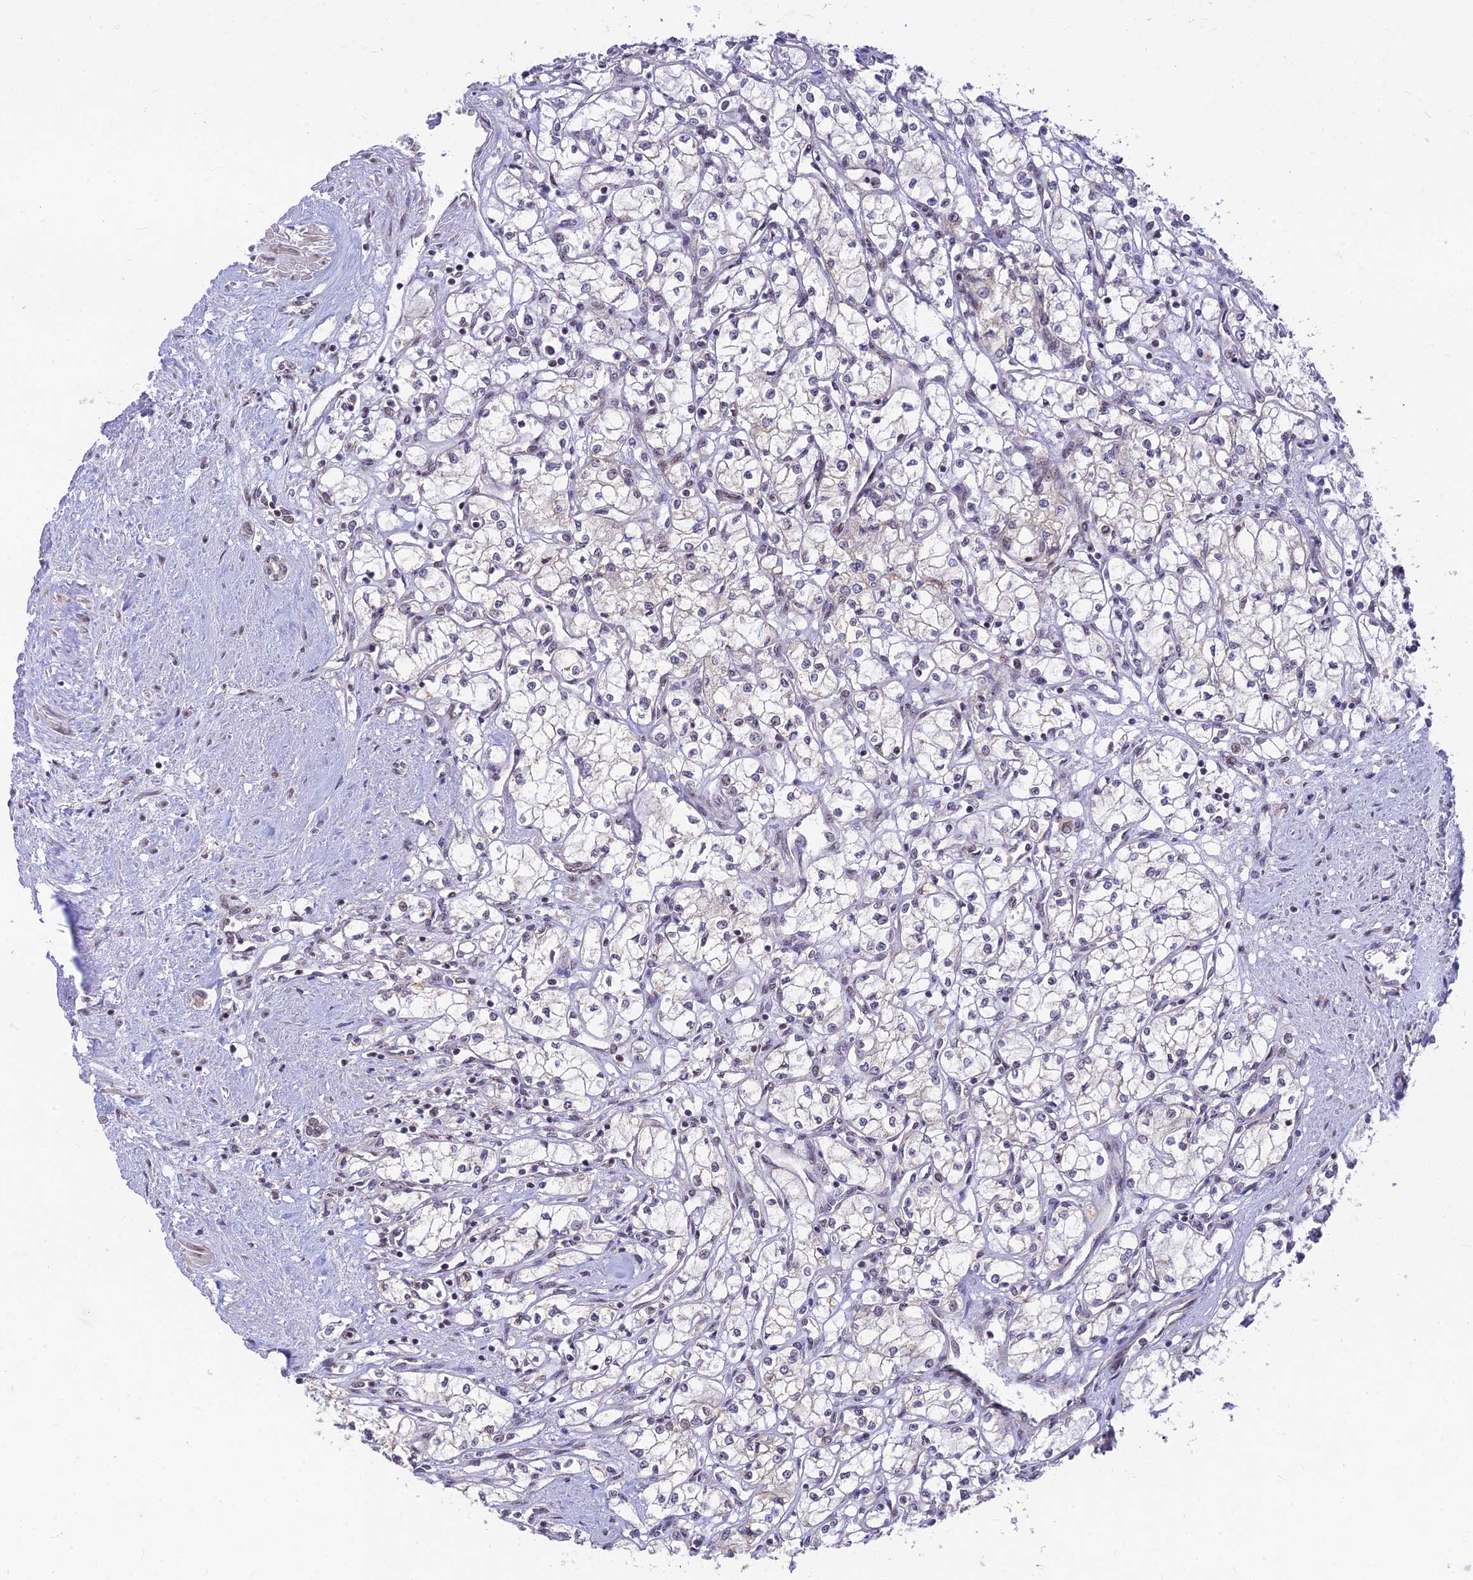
{"staining": {"intensity": "negative", "quantity": "none", "location": "none"}, "tissue": "renal cancer", "cell_type": "Tumor cells", "image_type": "cancer", "snomed": [{"axis": "morphology", "description": "Adenocarcinoma, NOS"}, {"axis": "topography", "description": "Kidney"}], "caption": "Tumor cells show no significant staining in adenocarcinoma (renal). (DAB (3,3'-diaminobenzidine) immunohistochemistry (IHC) with hematoxylin counter stain).", "gene": "MICOS13", "patient": {"sex": "male", "age": 59}}